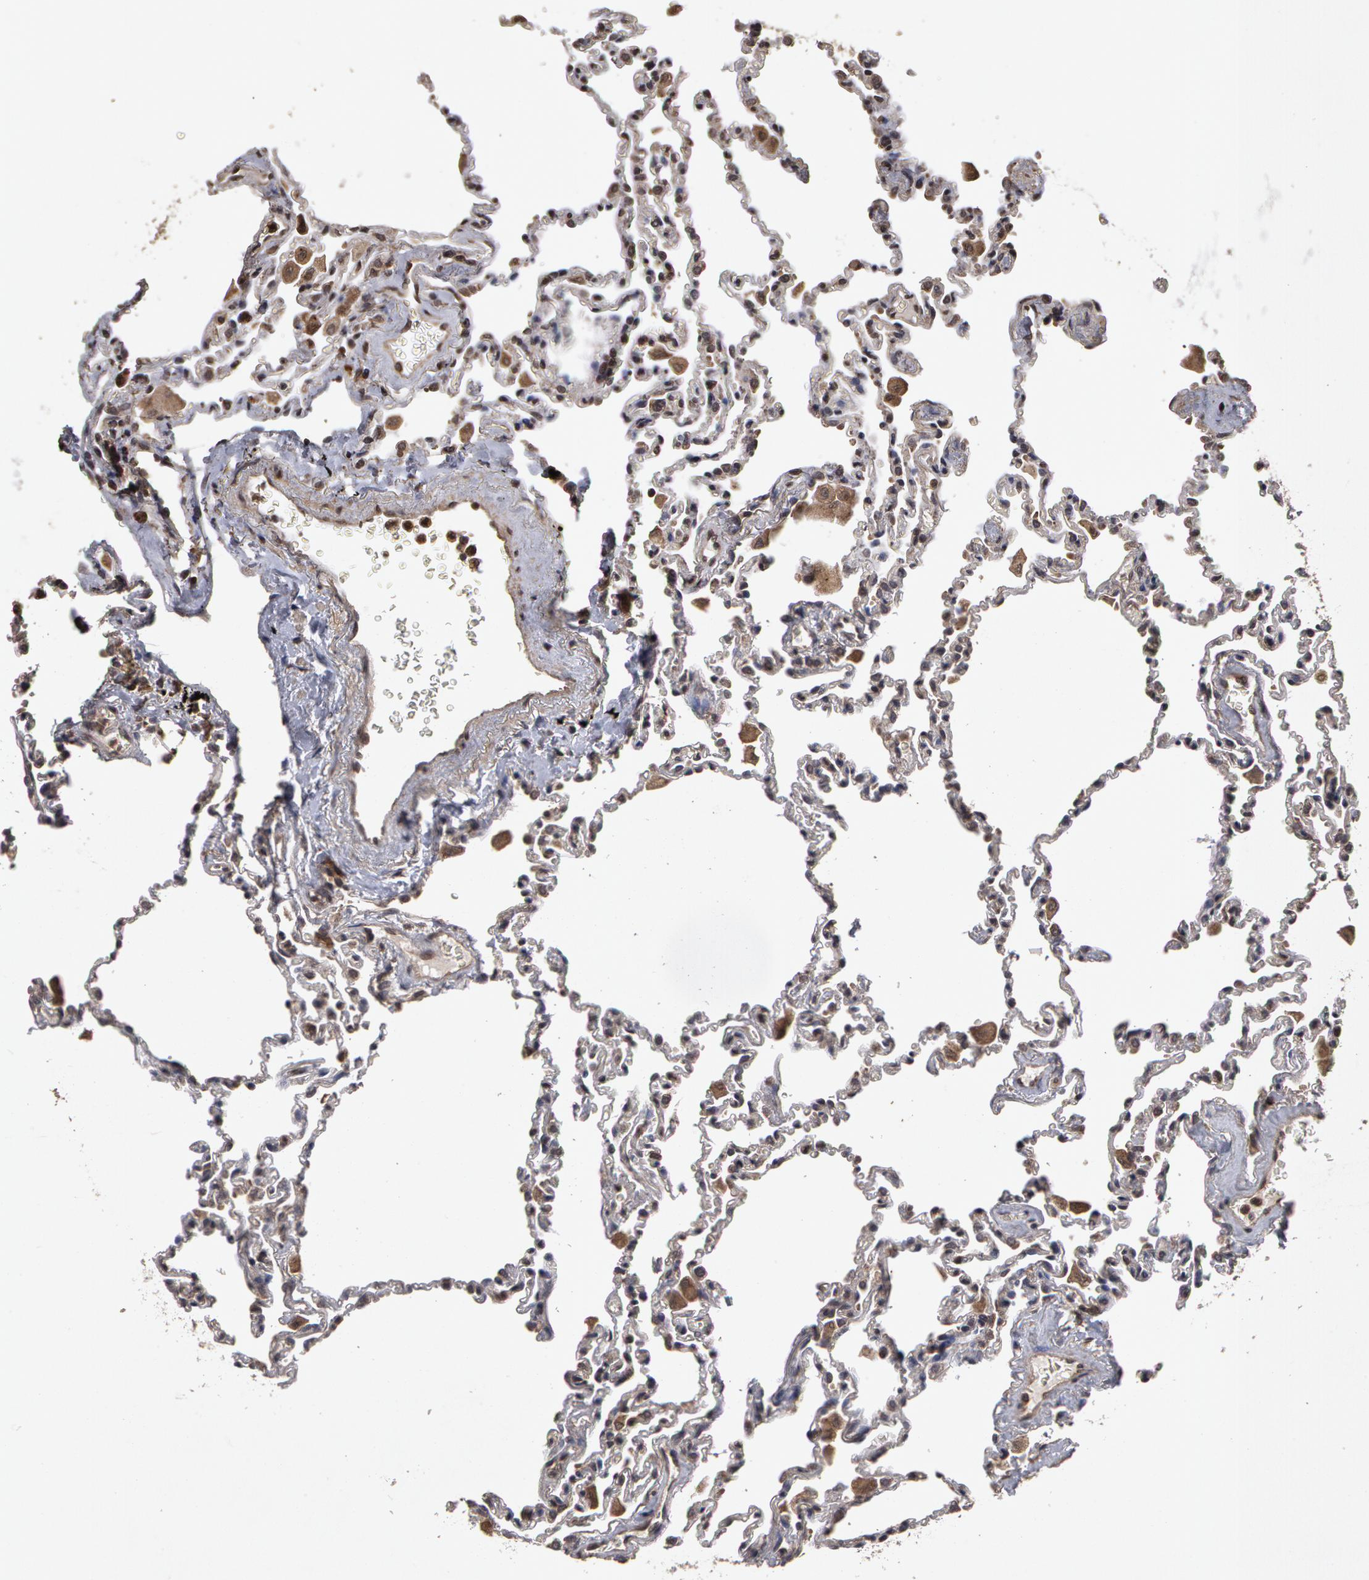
{"staining": {"intensity": "negative", "quantity": "none", "location": "none"}, "tissue": "lung", "cell_type": "Alveolar cells", "image_type": "normal", "snomed": [{"axis": "morphology", "description": "Normal tissue, NOS"}, {"axis": "topography", "description": "Lung"}], "caption": "Immunohistochemical staining of normal human lung shows no significant positivity in alveolar cells.", "gene": "CALR", "patient": {"sex": "male", "age": 59}}